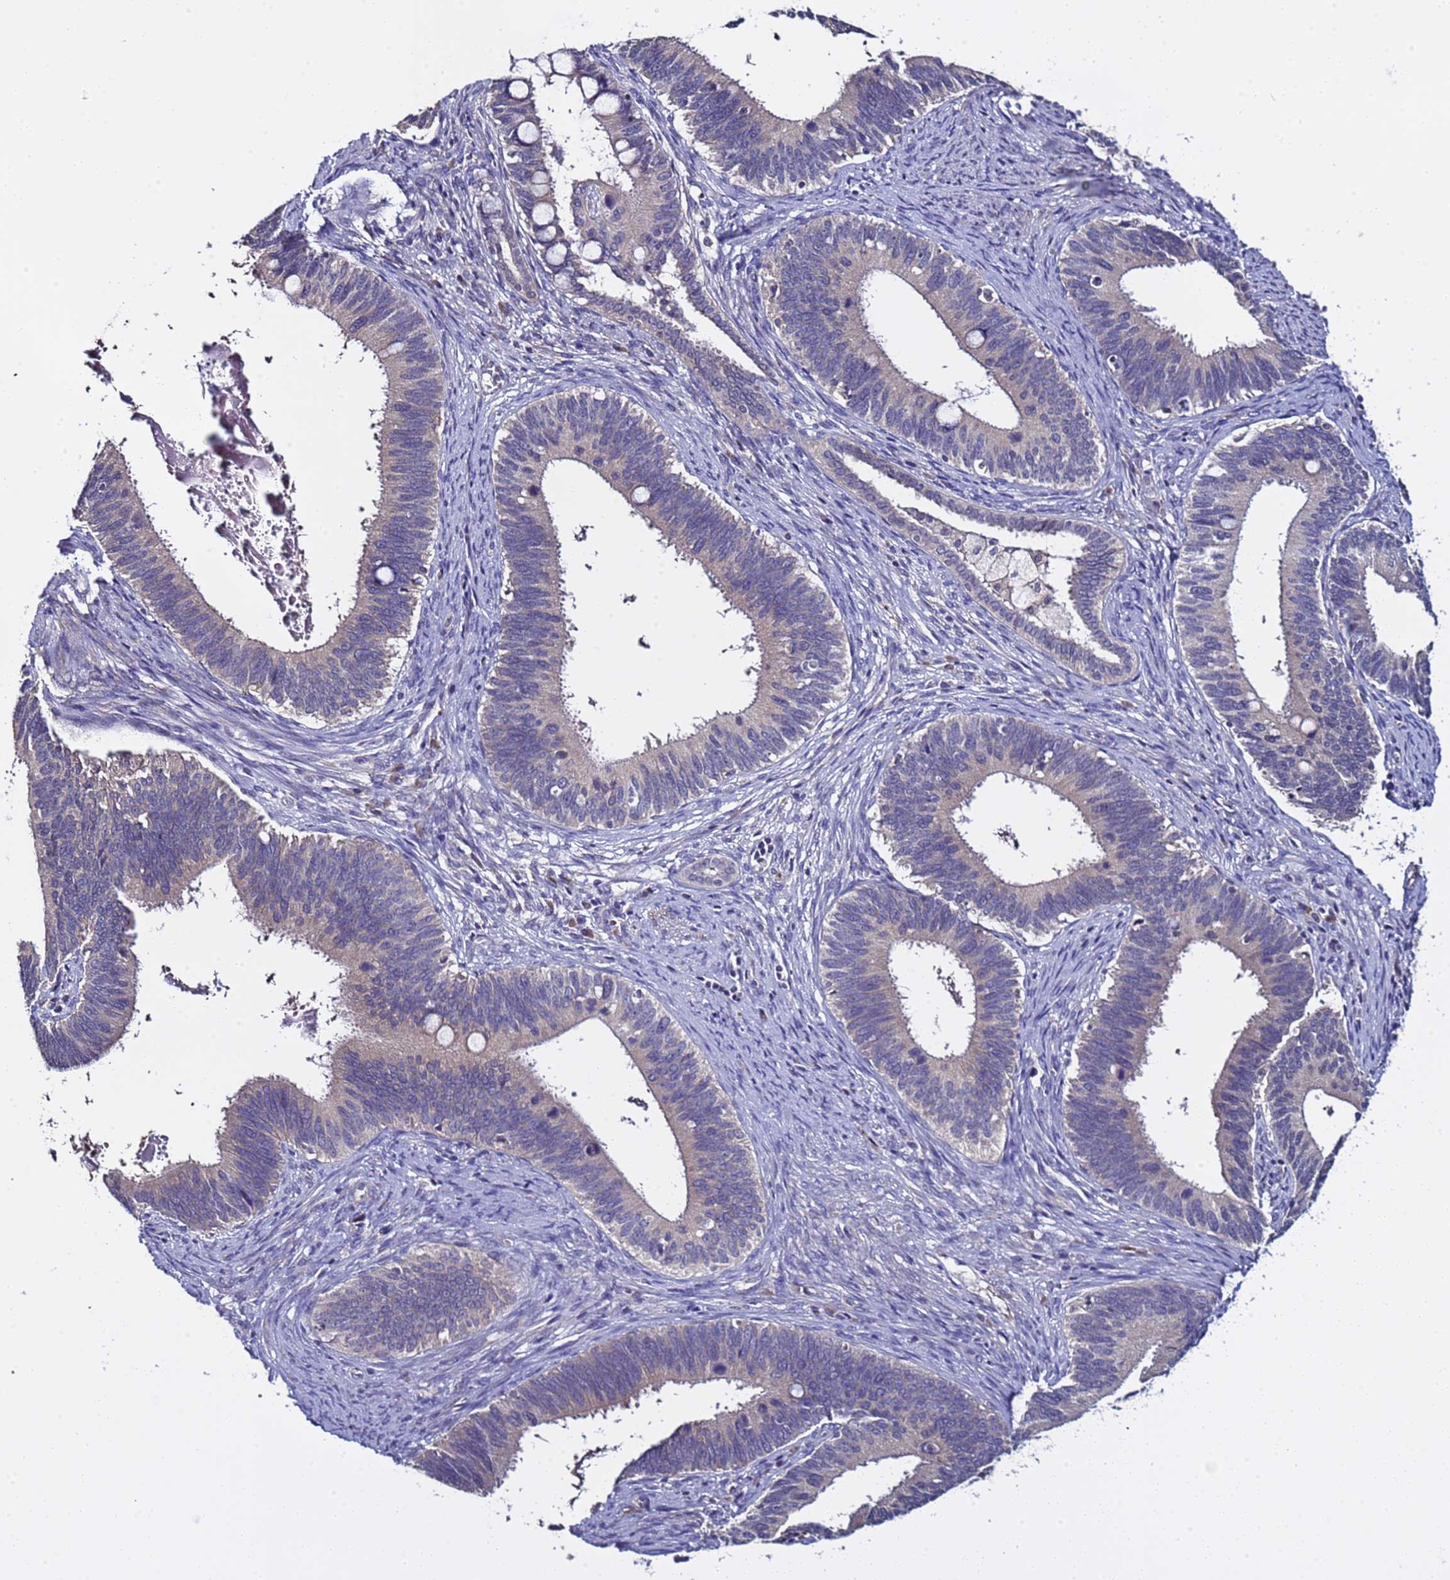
{"staining": {"intensity": "negative", "quantity": "none", "location": "none"}, "tissue": "cervical cancer", "cell_type": "Tumor cells", "image_type": "cancer", "snomed": [{"axis": "morphology", "description": "Adenocarcinoma, NOS"}, {"axis": "topography", "description": "Cervix"}], "caption": "Protein analysis of cervical cancer reveals no significant expression in tumor cells. (DAB immunohistochemistry visualized using brightfield microscopy, high magnification).", "gene": "ELMOD2", "patient": {"sex": "female", "age": 42}}